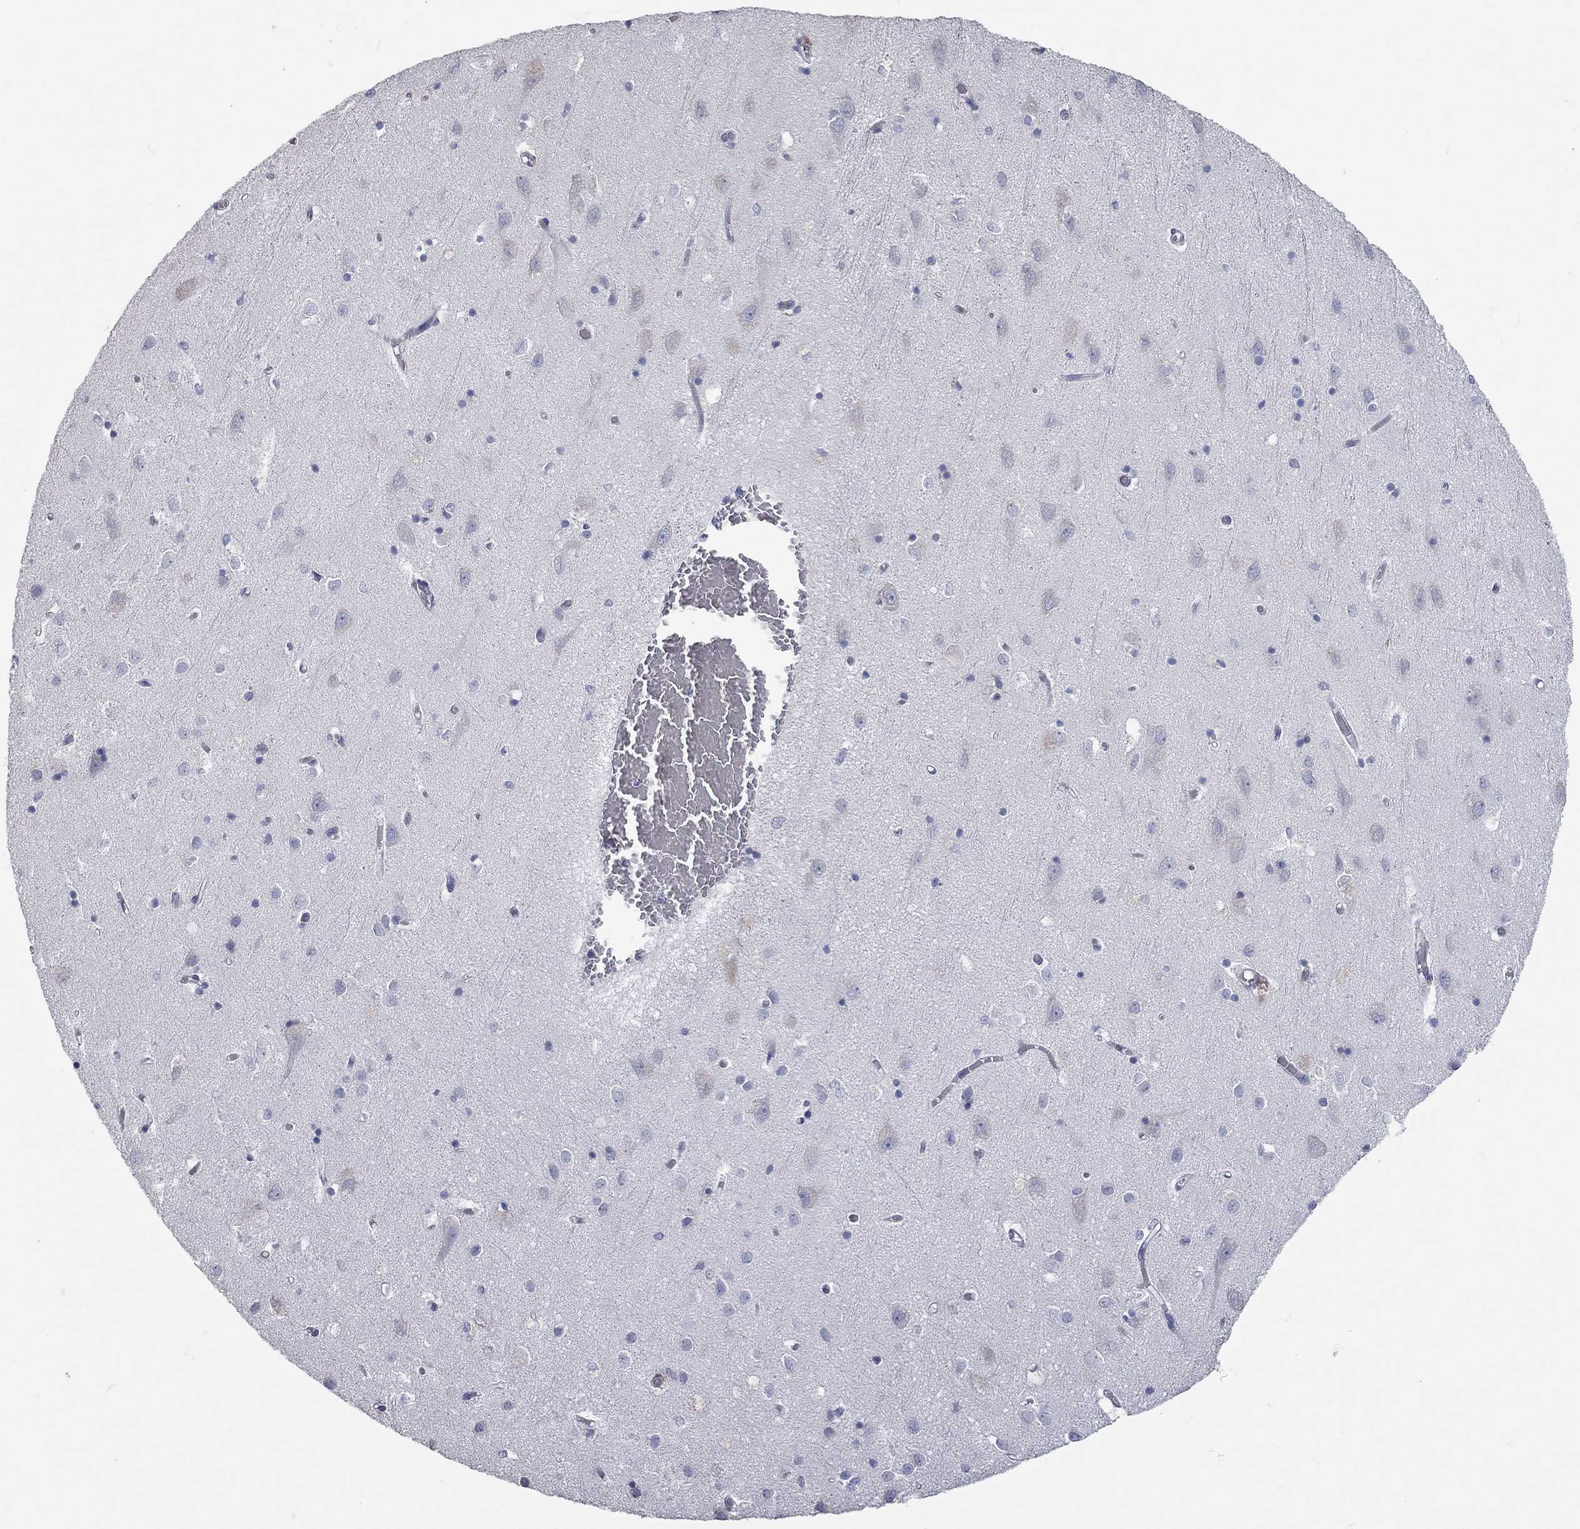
{"staining": {"intensity": "negative", "quantity": "none", "location": "none"}, "tissue": "cerebral cortex", "cell_type": "Endothelial cells", "image_type": "normal", "snomed": [{"axis": "morphology", "description": "Normal tissue, NOS"}, {"axis": "topography", "description": "Cerebral cortex"}], "caption": "This is a photomicrograph of immunohistochemistry (IHC) staining of unremarkable cerebral cortex, which shows no staining in endothelial cells.", "gene": "XAGE2", "patient": {"sex": "male", "age": 70}}